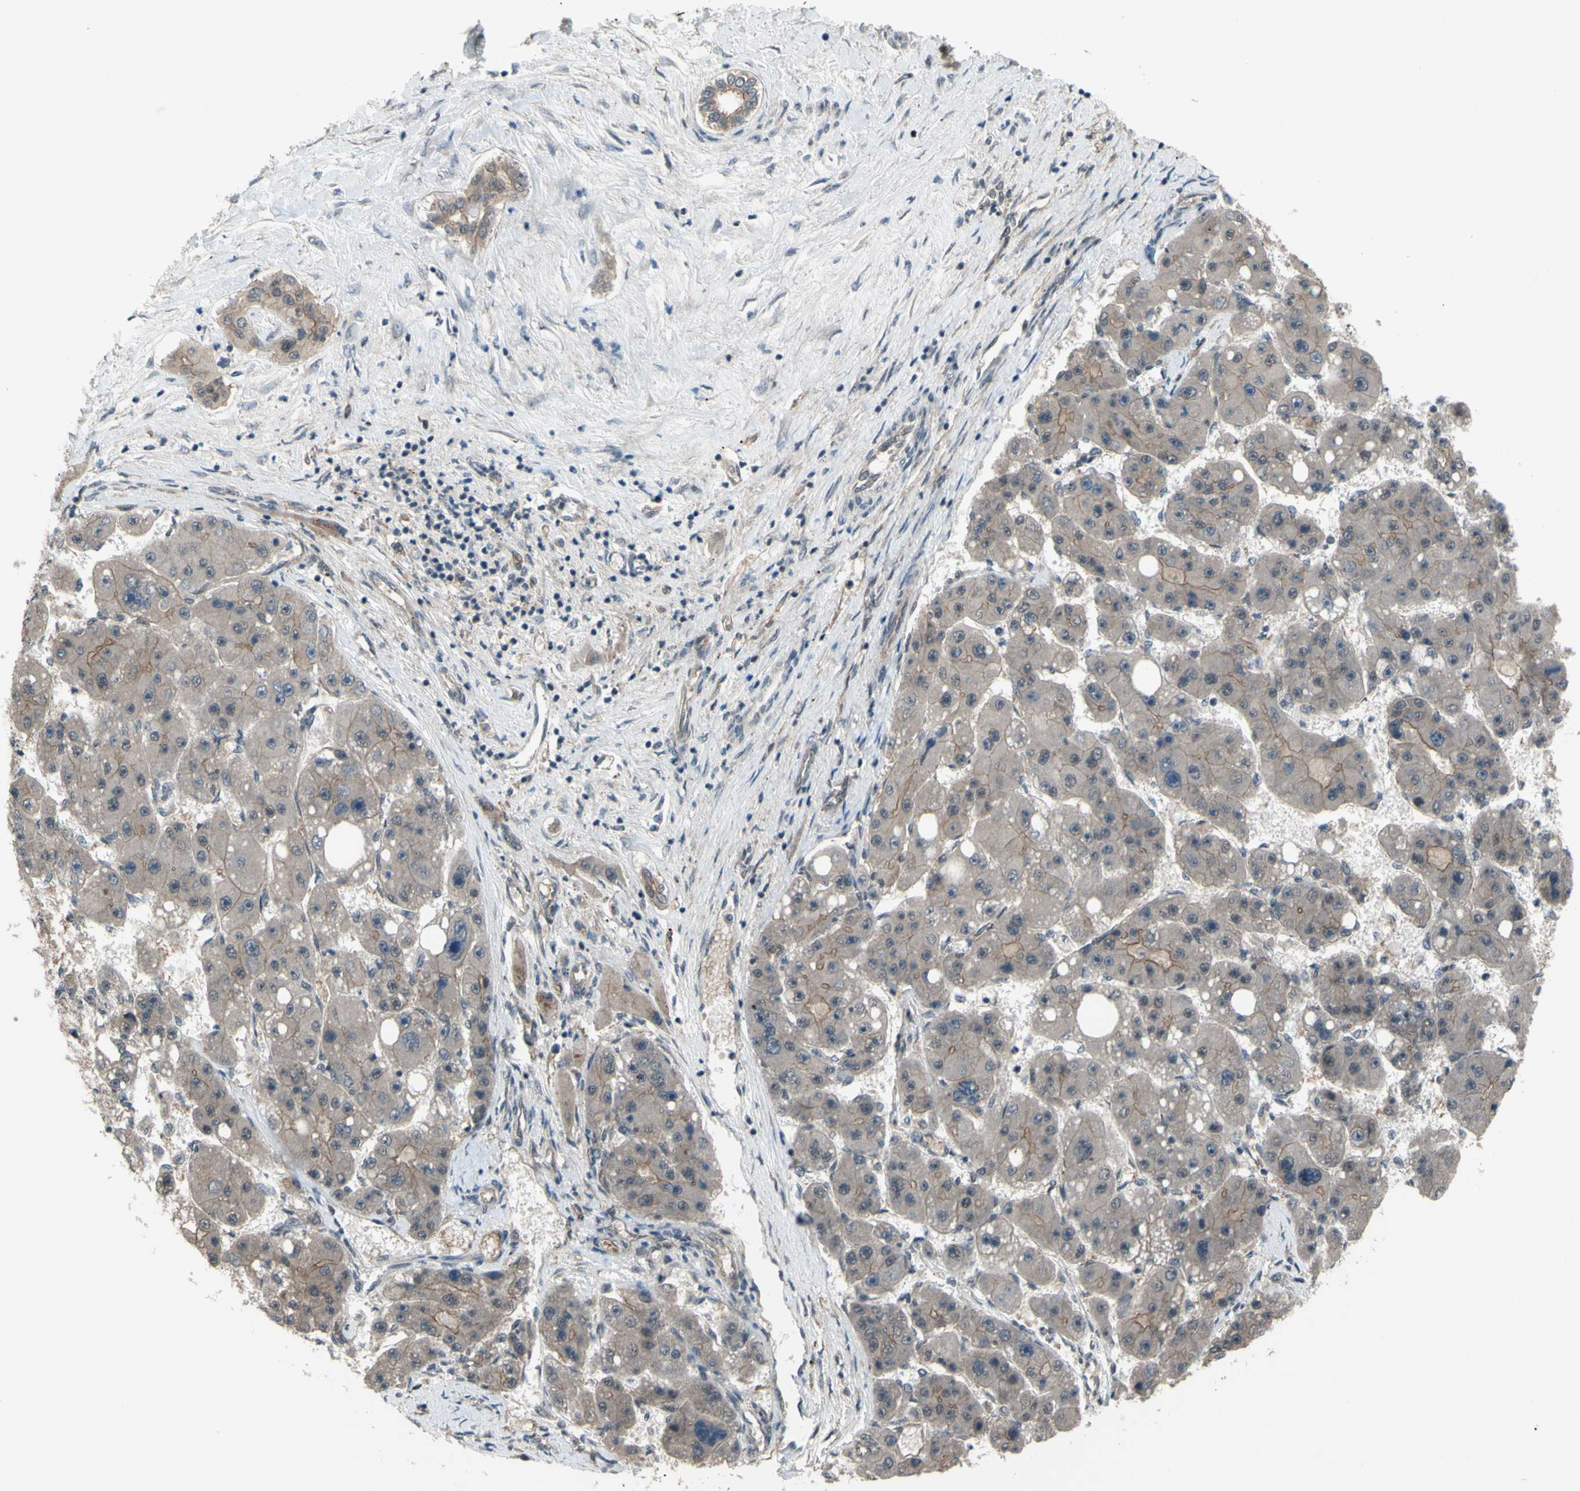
{"staining": {"intensity": "weak", "quantity": ">75%", "location": "cytoplasmic/membranous"}, "tissue": "liver cancer", "cell_type": "Tumor cells", "image_type": "cancer", "snomed": [{"axis": "morphology", "description": "Carcinoma, Hepatocellular, NOS"}, {"axis": "topography", "description": "Liver"}], "caption": "Immunohistochemistry (IHC) micrograph of neoplastic tissue: human liver cancer stained using IHC demonstrates low levels of weak protein expression localized specifically in the cytoplasmic/membranous of tumor cells, appearing as a cytoplasmic/membranous brown color.", "gene": "TRDMT1", "patient": {"sex": "female", "age": 61}}